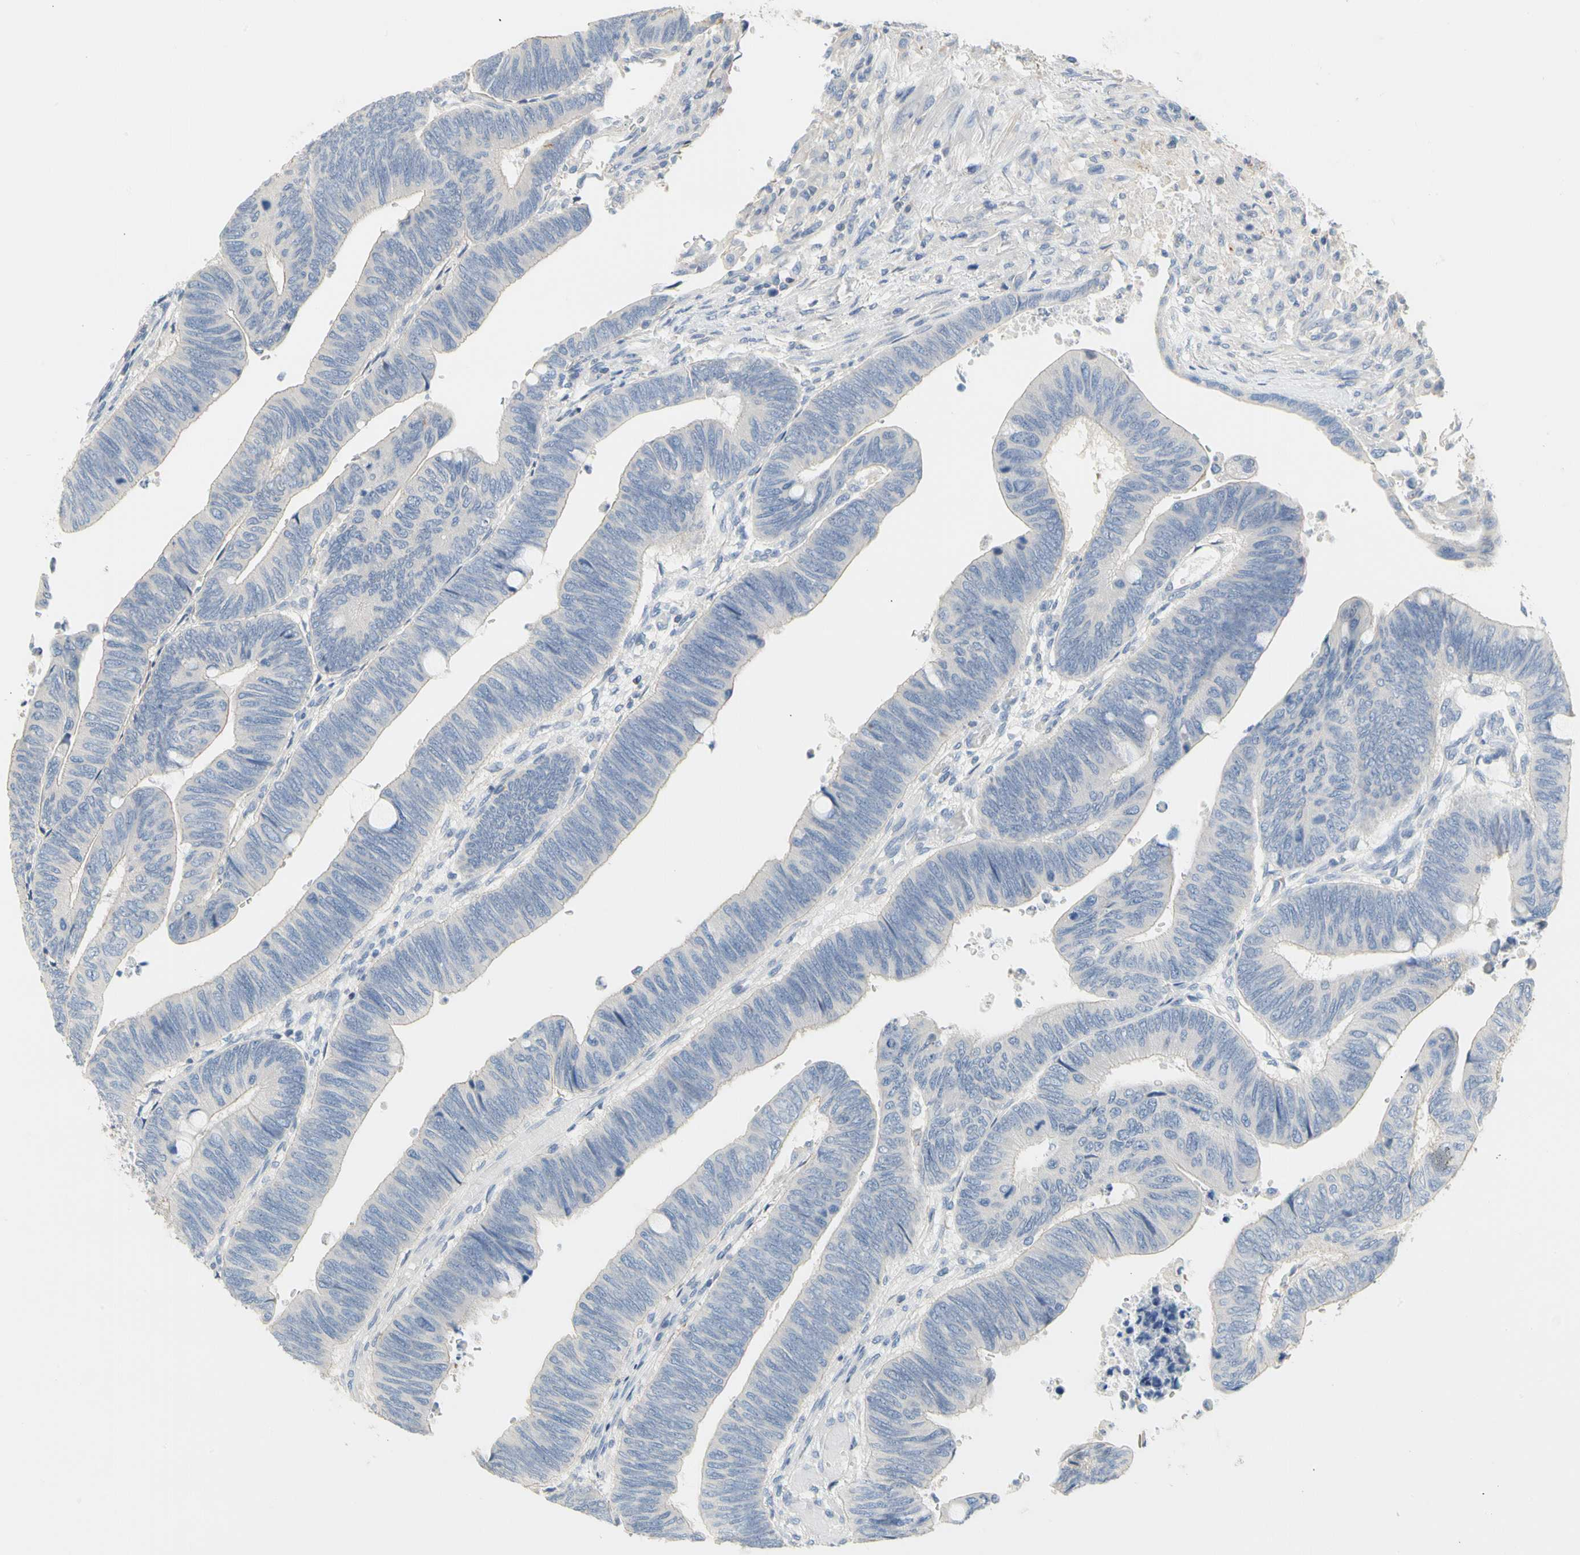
{"staining": {"intensity": "negative", "quantity": "none", "location": "none"}, "tissue": "colorectal cancer", "cell_type": "Tumor cells", "image_type": "cancer", "snomed": [{"axis": "morphology", "description": "Normal tissue, NOS"}, {"axis": "morphology", "description": "Adenocarcinoma, NOS"}, {"axis": "topography", "description": "Rectum"}, {"axis": "topography", "description": "Peripheral nerve tissue"}], "caption": "Adenocarcinoma (colorectal) was stained to show a protein in brown. There is no significant positivity in tumor cells.", "gene": "CCM2L", "patient": {"sex": "male", "age": 92}}